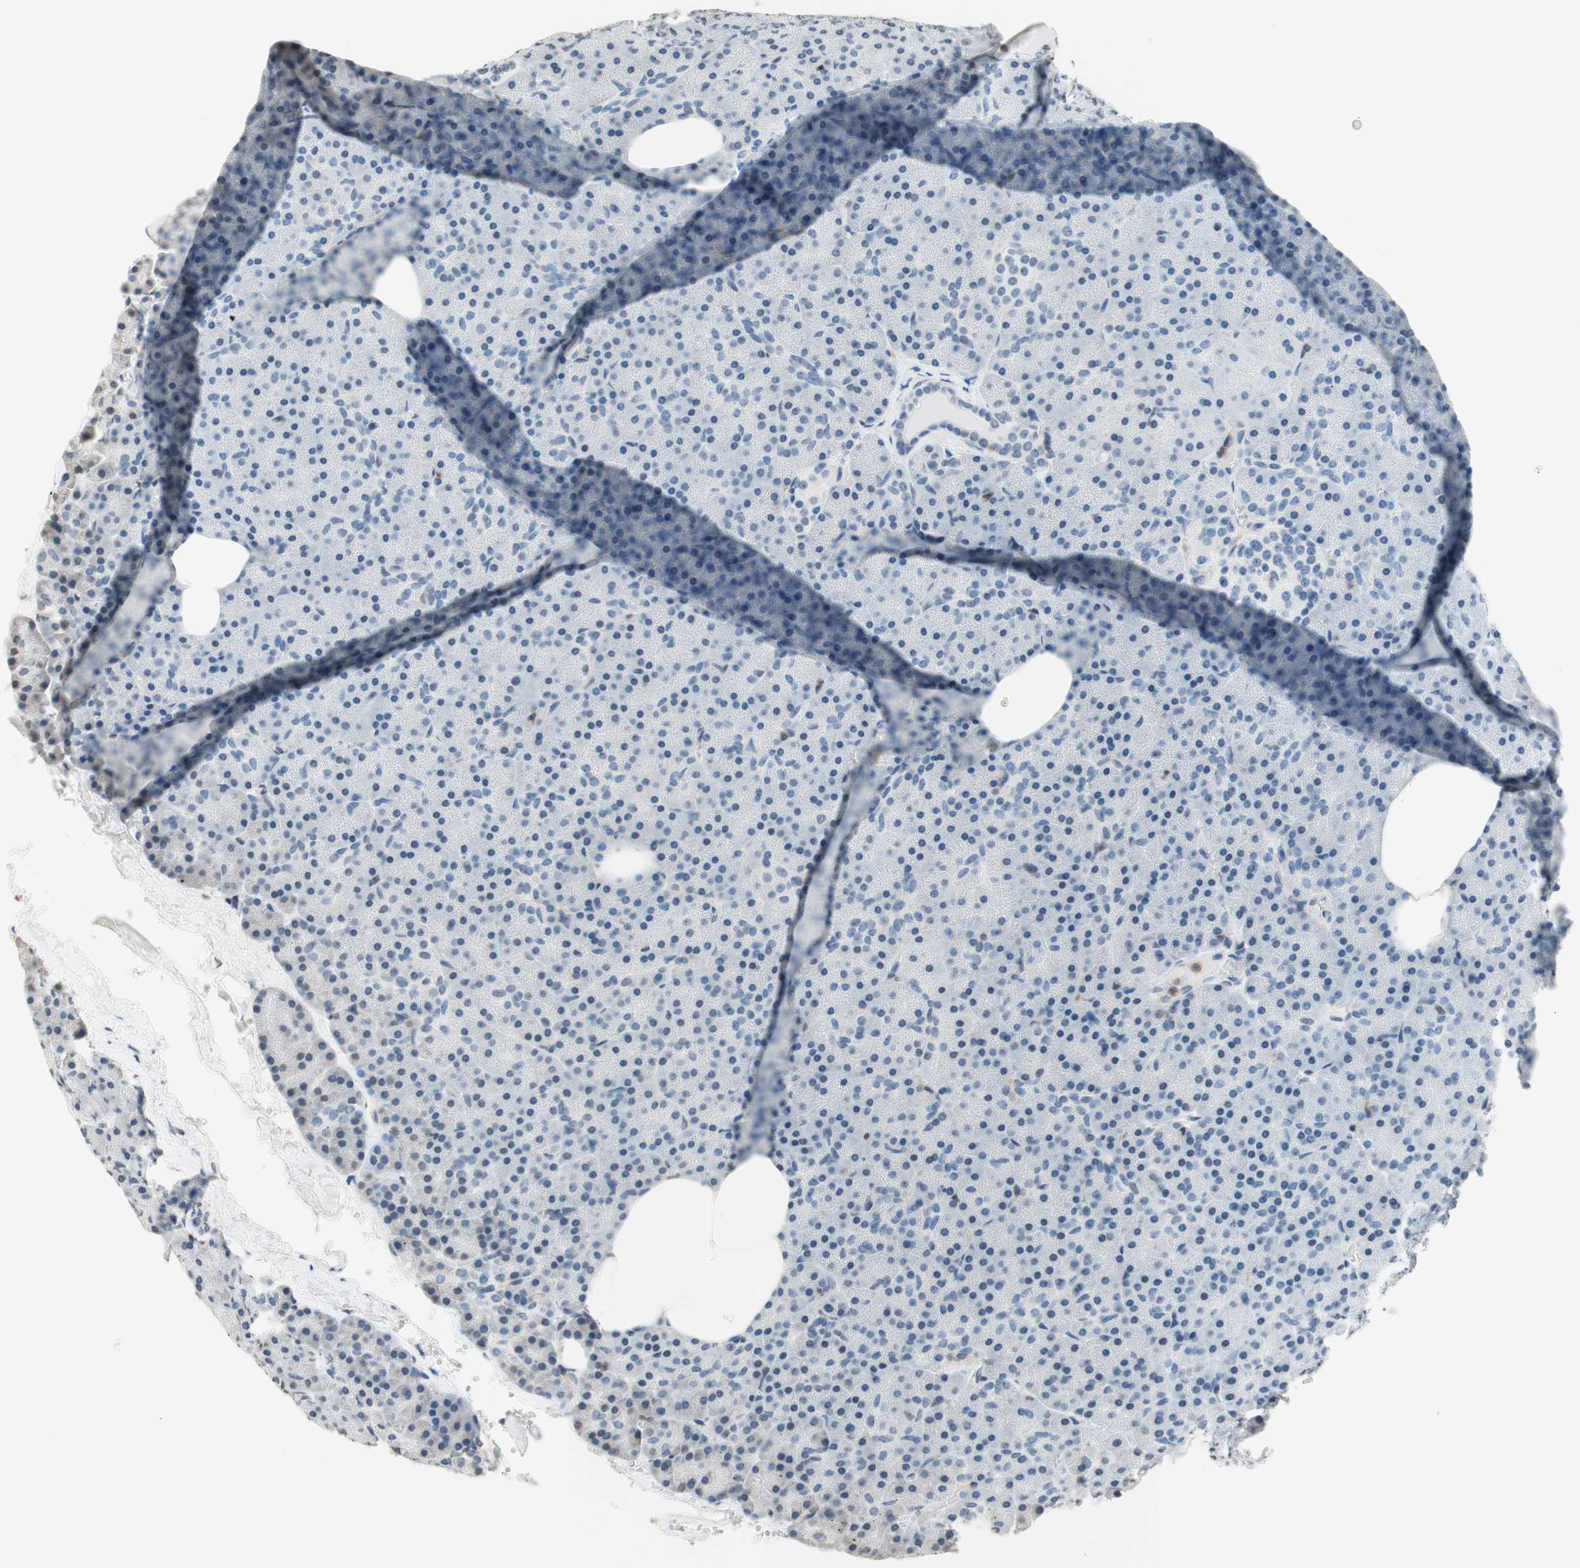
{"staining": {"intensity": "negative", "quantity": "none", "location": "none"}, "tissue": "pancreas", "cell_type": "Exocrine glandular cells", "image_type": "normal", "snomed": [{"axis": "morphology", "description": "Normal tissue, NOS"}, {"axis": "topography", "description": "Pancreas"}], "caption": "This is an immunohistochemistry photomicrograph of benign human pancreas. There is no staining in exocrine glandular cells.", "gene": "WIPF1", "patient": {"sex": "female", "age": 35}}